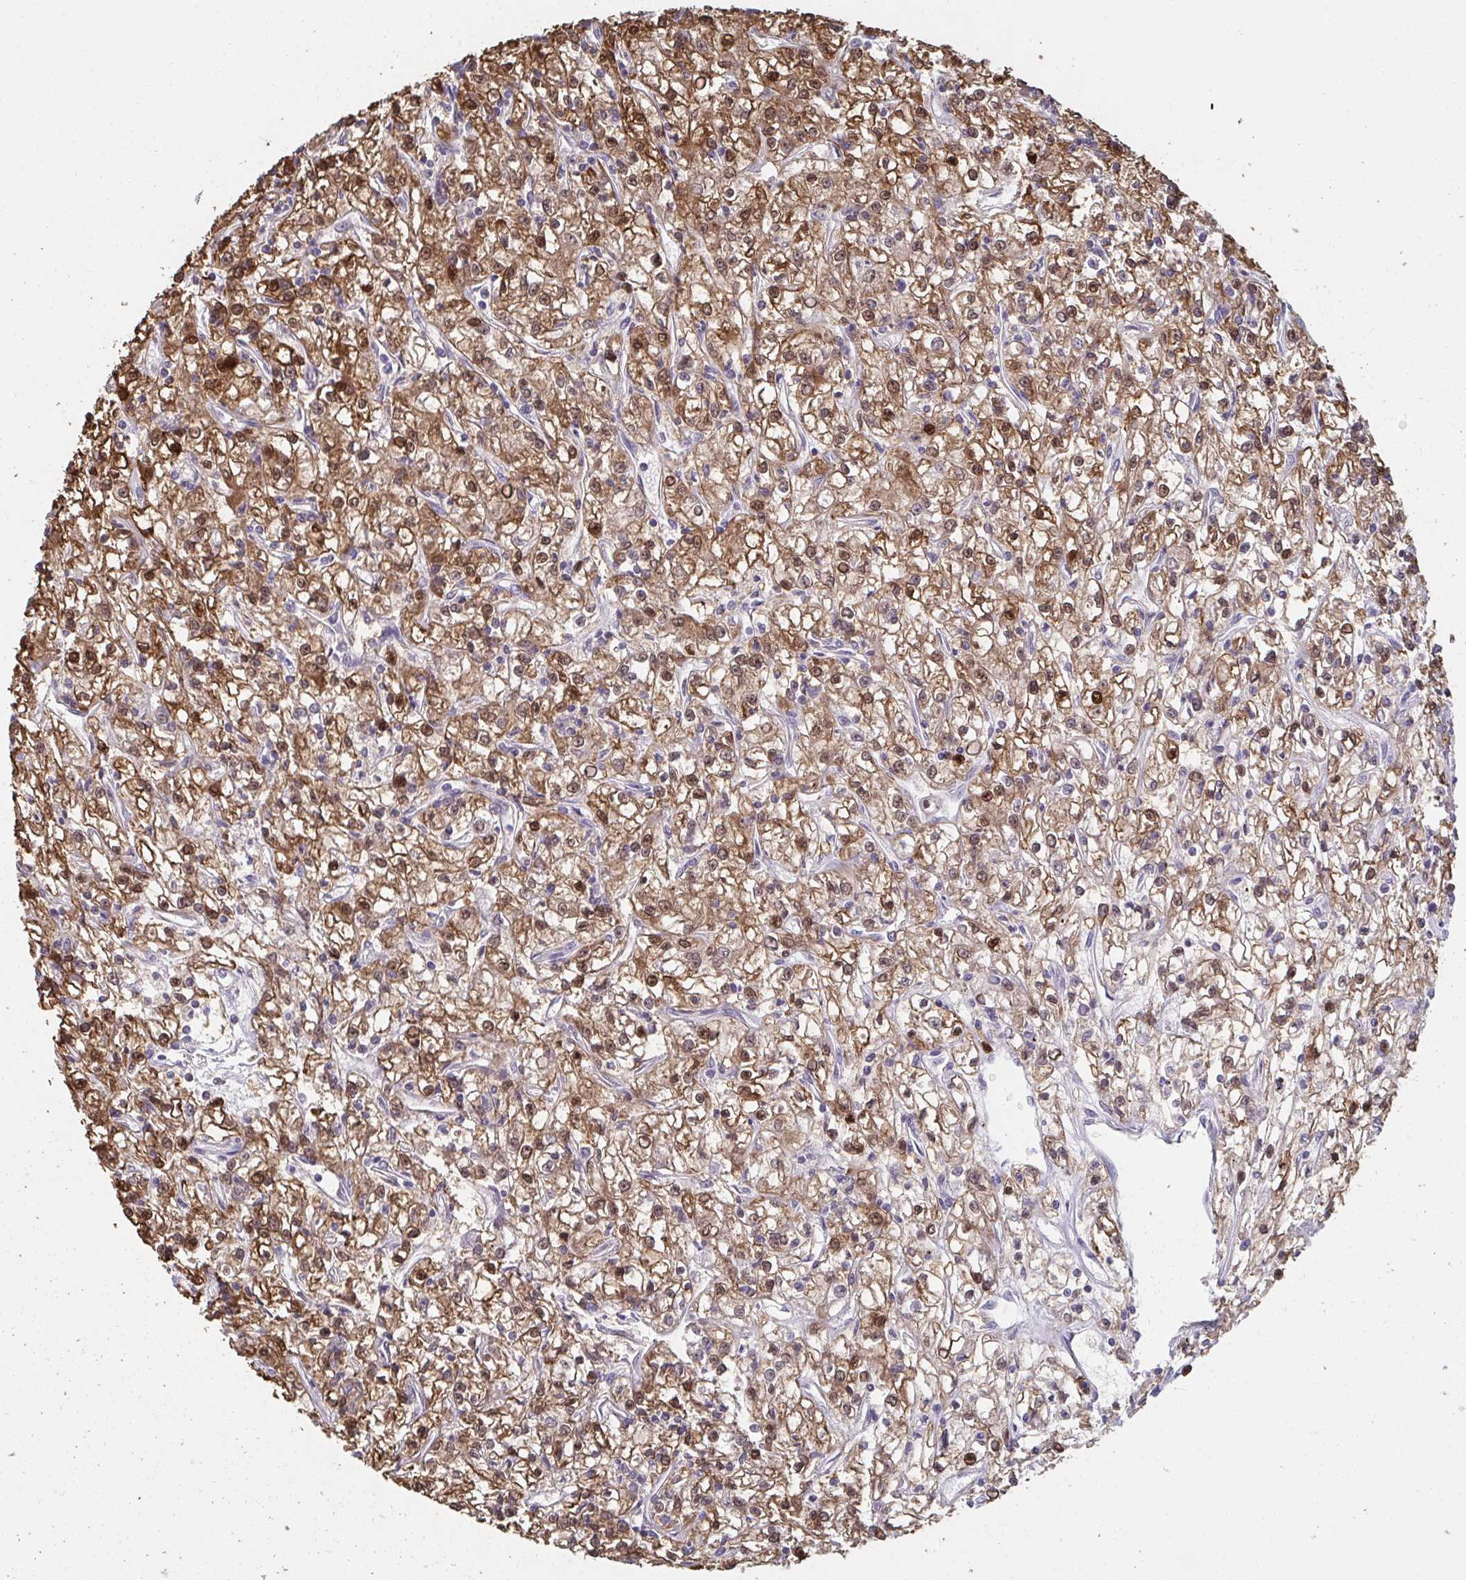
{"staining": {"intensity": "strong", "quantity": ">75%", "location": "cytoplasmic/membranous,nuclear"}, "tissue": "renal cancer", "cell_type": "Tumor cells", "image_type": "cancer", "snomed": [{"axis": "morphology", "description": "Adenocarcinoma, NOS"}, {"axis": "topography", "description": "Kidney"}], "caption": "An image showing strong cytoplasmic/membranous and nuclear positivity in about >75% of tumor cells in renal cancer, as visualized by brown immunohistochemical staining.", "gene": "ACD", "patient": {"sex": "female", "age": 59}}